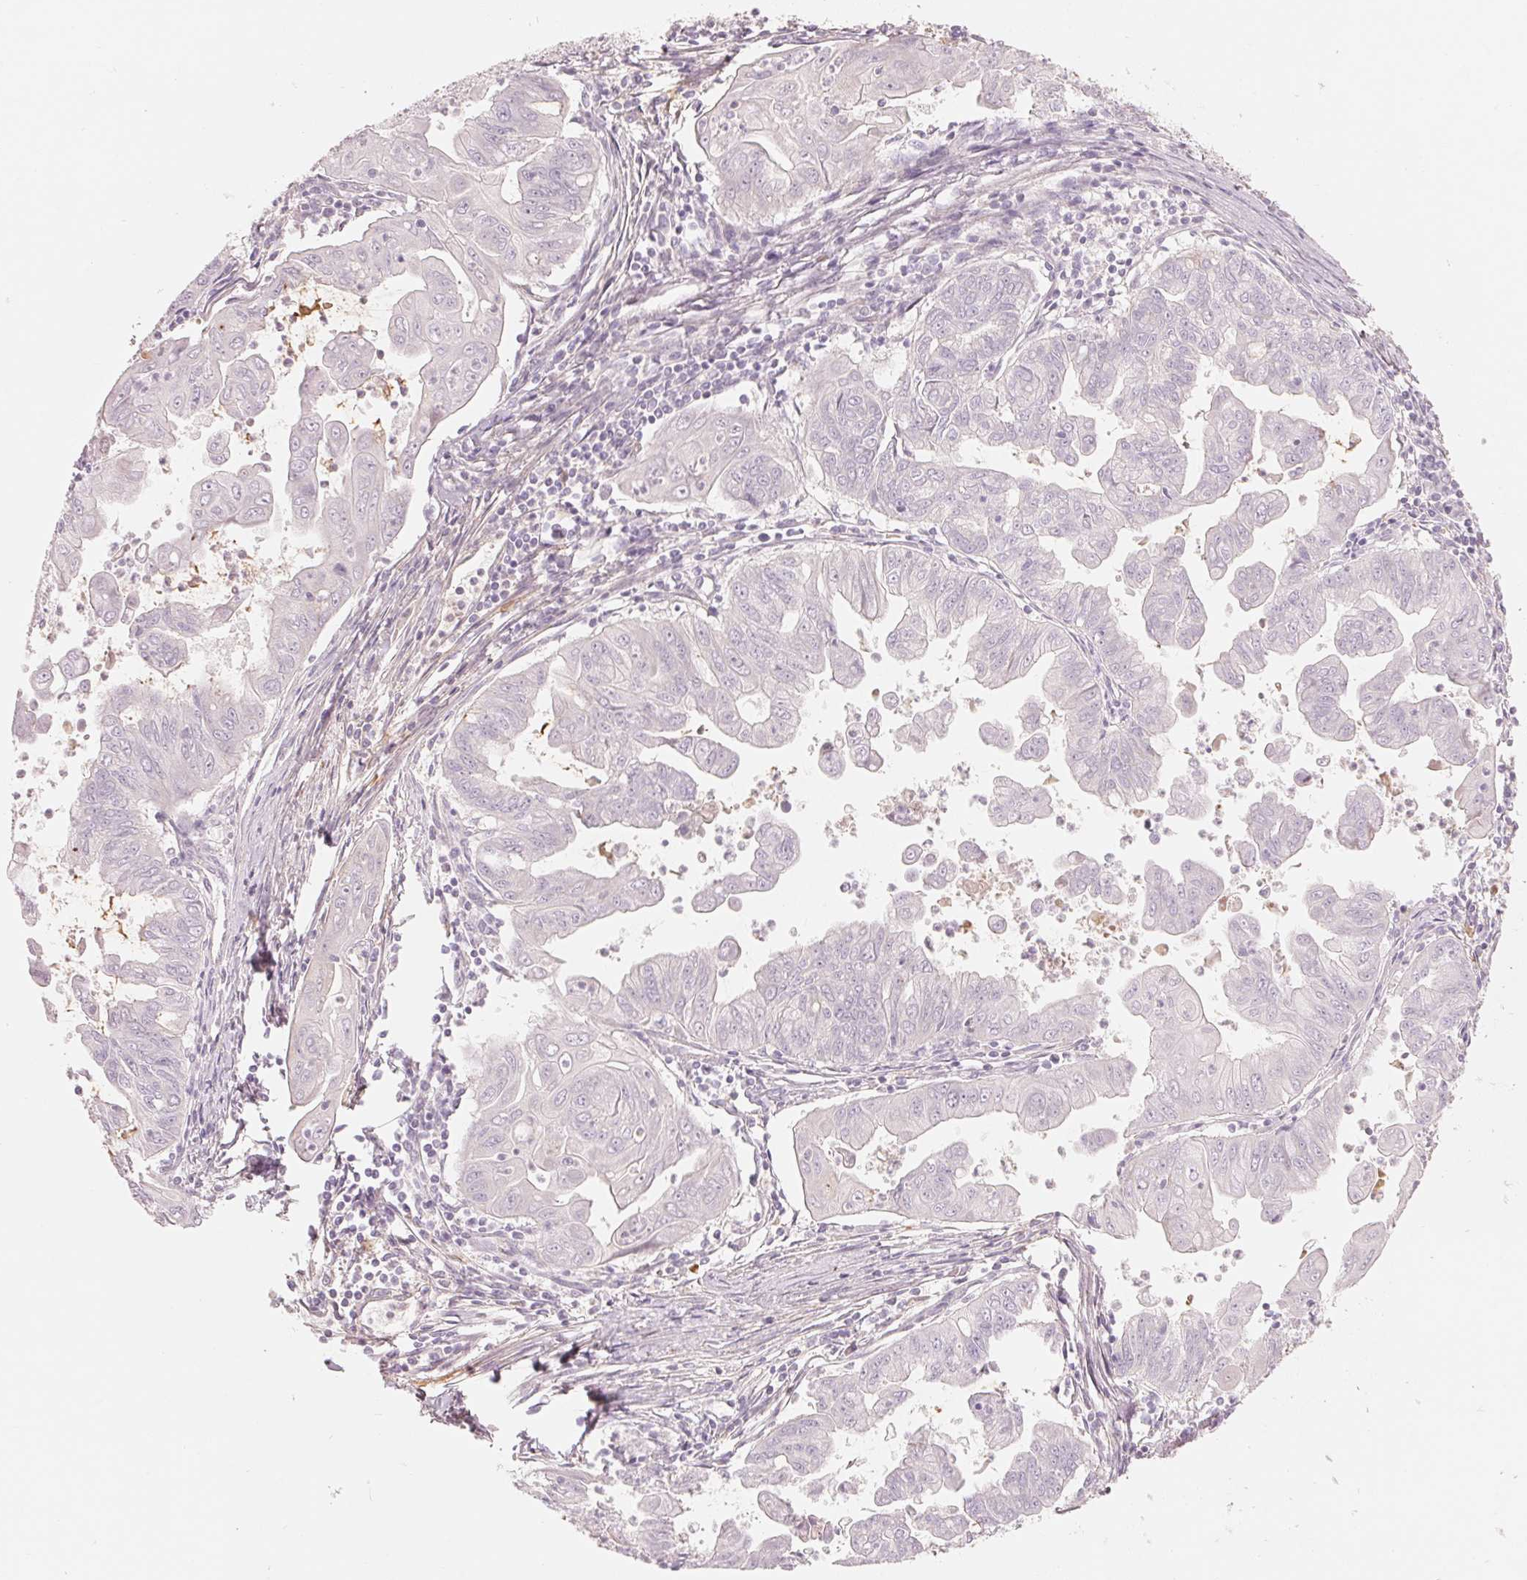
{"staining": {"intensity": "negative", "quantity": "none", "location": "none"}, "tissue": "stomach cancer", "cell_type": "Tumor cells", "image_type": "cancer", "snomed": [{"axis": "morphology", "description": "Adenocarcinoma, NOS"}, {"axis": "topography", "description": "Stomach, upper"}], "caption": "Immunohistochemistry (IHC) histopathology image of neoplastic tissue: human adenocarcinoma (stomach) stained with DAB reveals no significant protein staining in tumor cells.", "gene": "CFHR2", "patient": {"sex": "male", "age": 80}}